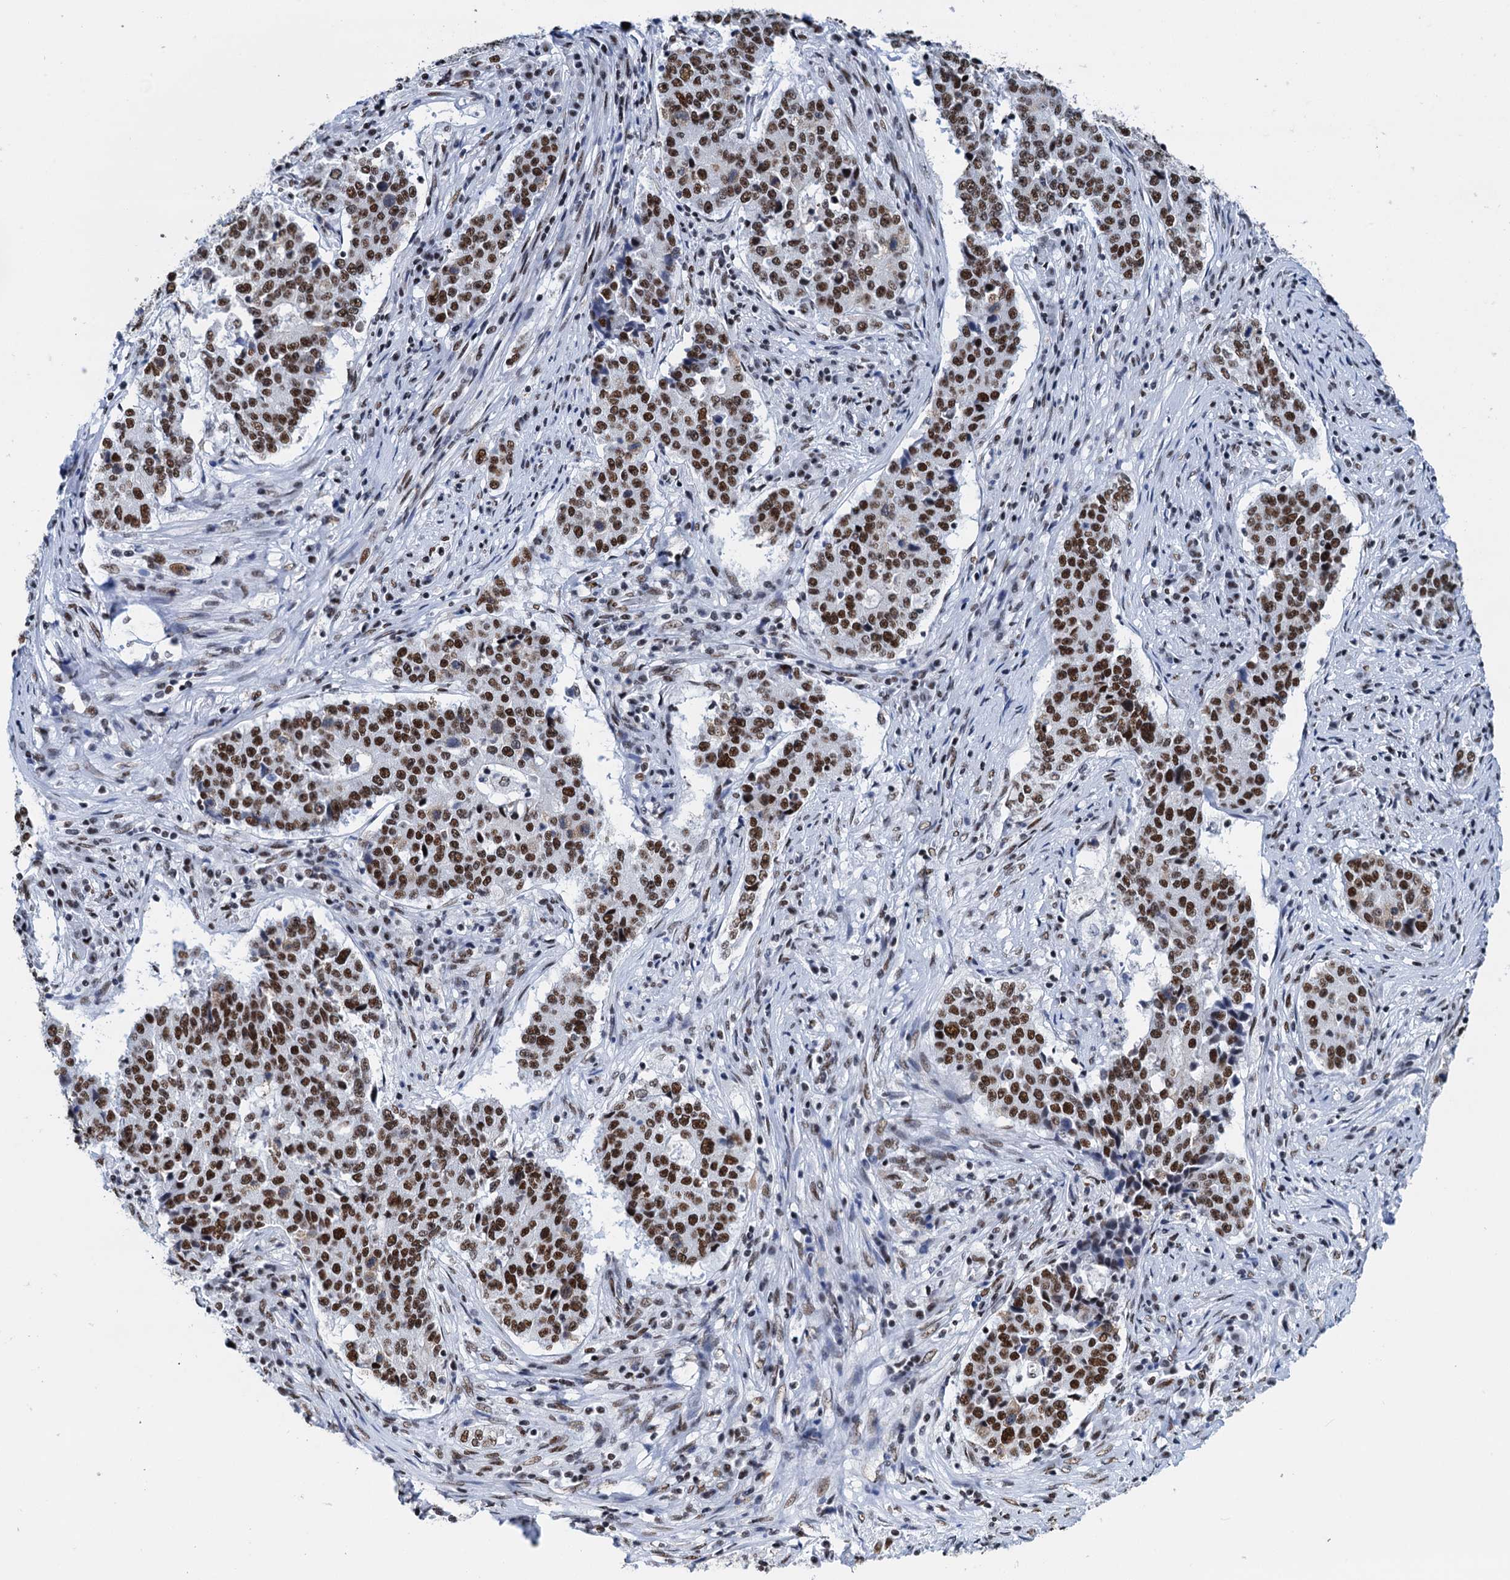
{"staining": {"intensity": "strong", "quantity": ">75%", "location": "nuclear"}, "tissue": "stomach cancer", "cell_type": "Tumor cells", "image_type": "cancer", "snomed": [{"axis": "morphology", "description": "Adenocarcinoma, NOS"}, {"axis": "topography", "description": "Stomach"}], "caption": "A histopathology image of stomach adenocarcinoma stained for a protein reveals strong nuclear brown staining in tumor cells.", "gene": "SLTM", "patient": {"sex": "male", "age": 59}}